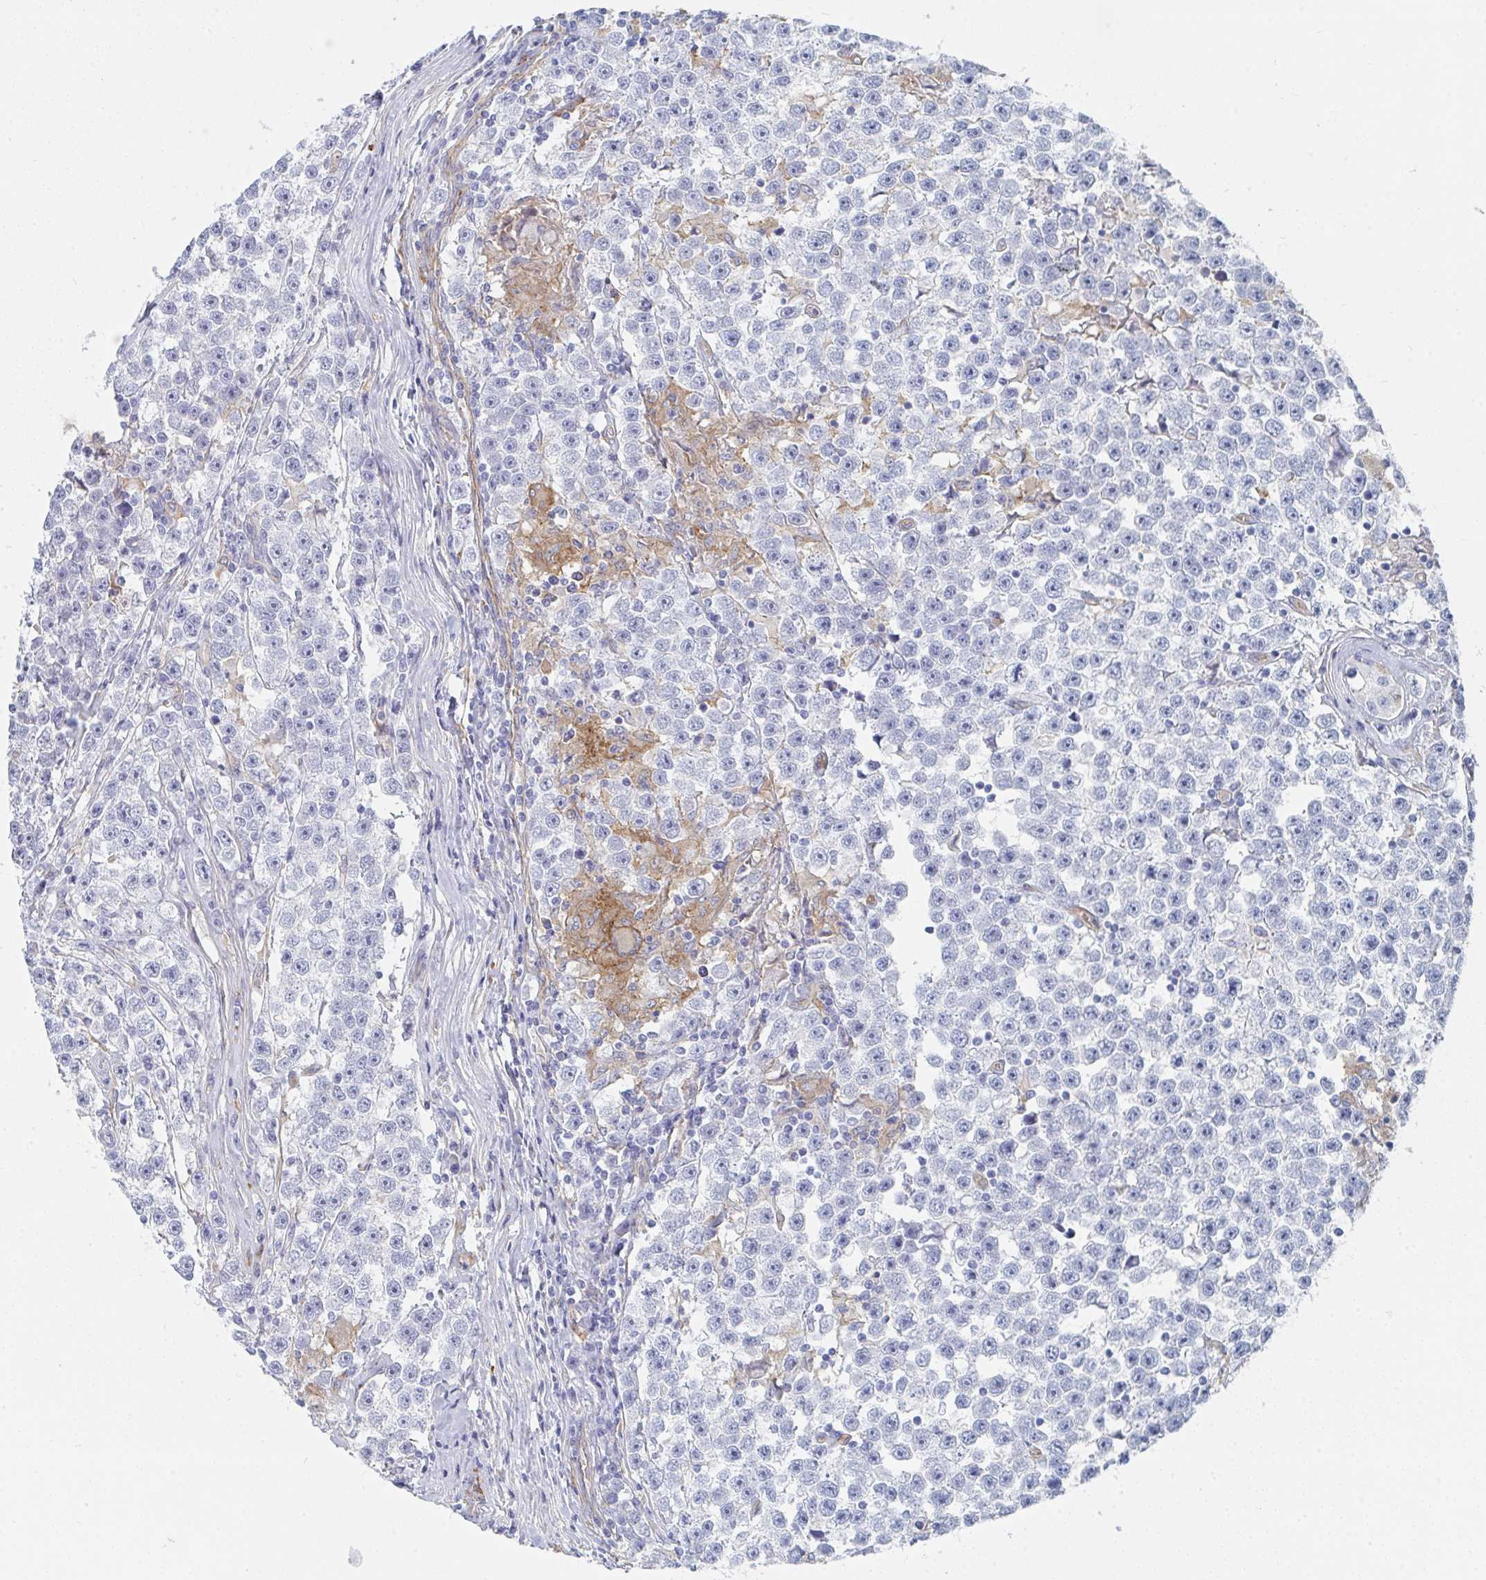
{"staining": {"intensity": "negative", "quantity": "none", "location": "none"}, "tissue": "testis cancer", "cell_type": "Tumor cells", "image_type": "cancer", "snomed": [{"axis": "morphology", "description": "Seminoma, NOS"}, {"axis": "topography", "description": "Testis"}], "caption": "An IHC micrograph of testis cancer is shown. There is no staining in tumor cells of testis cancer.", "gene": "DAB2", "patient": {"sex": "male", "age": 31}}